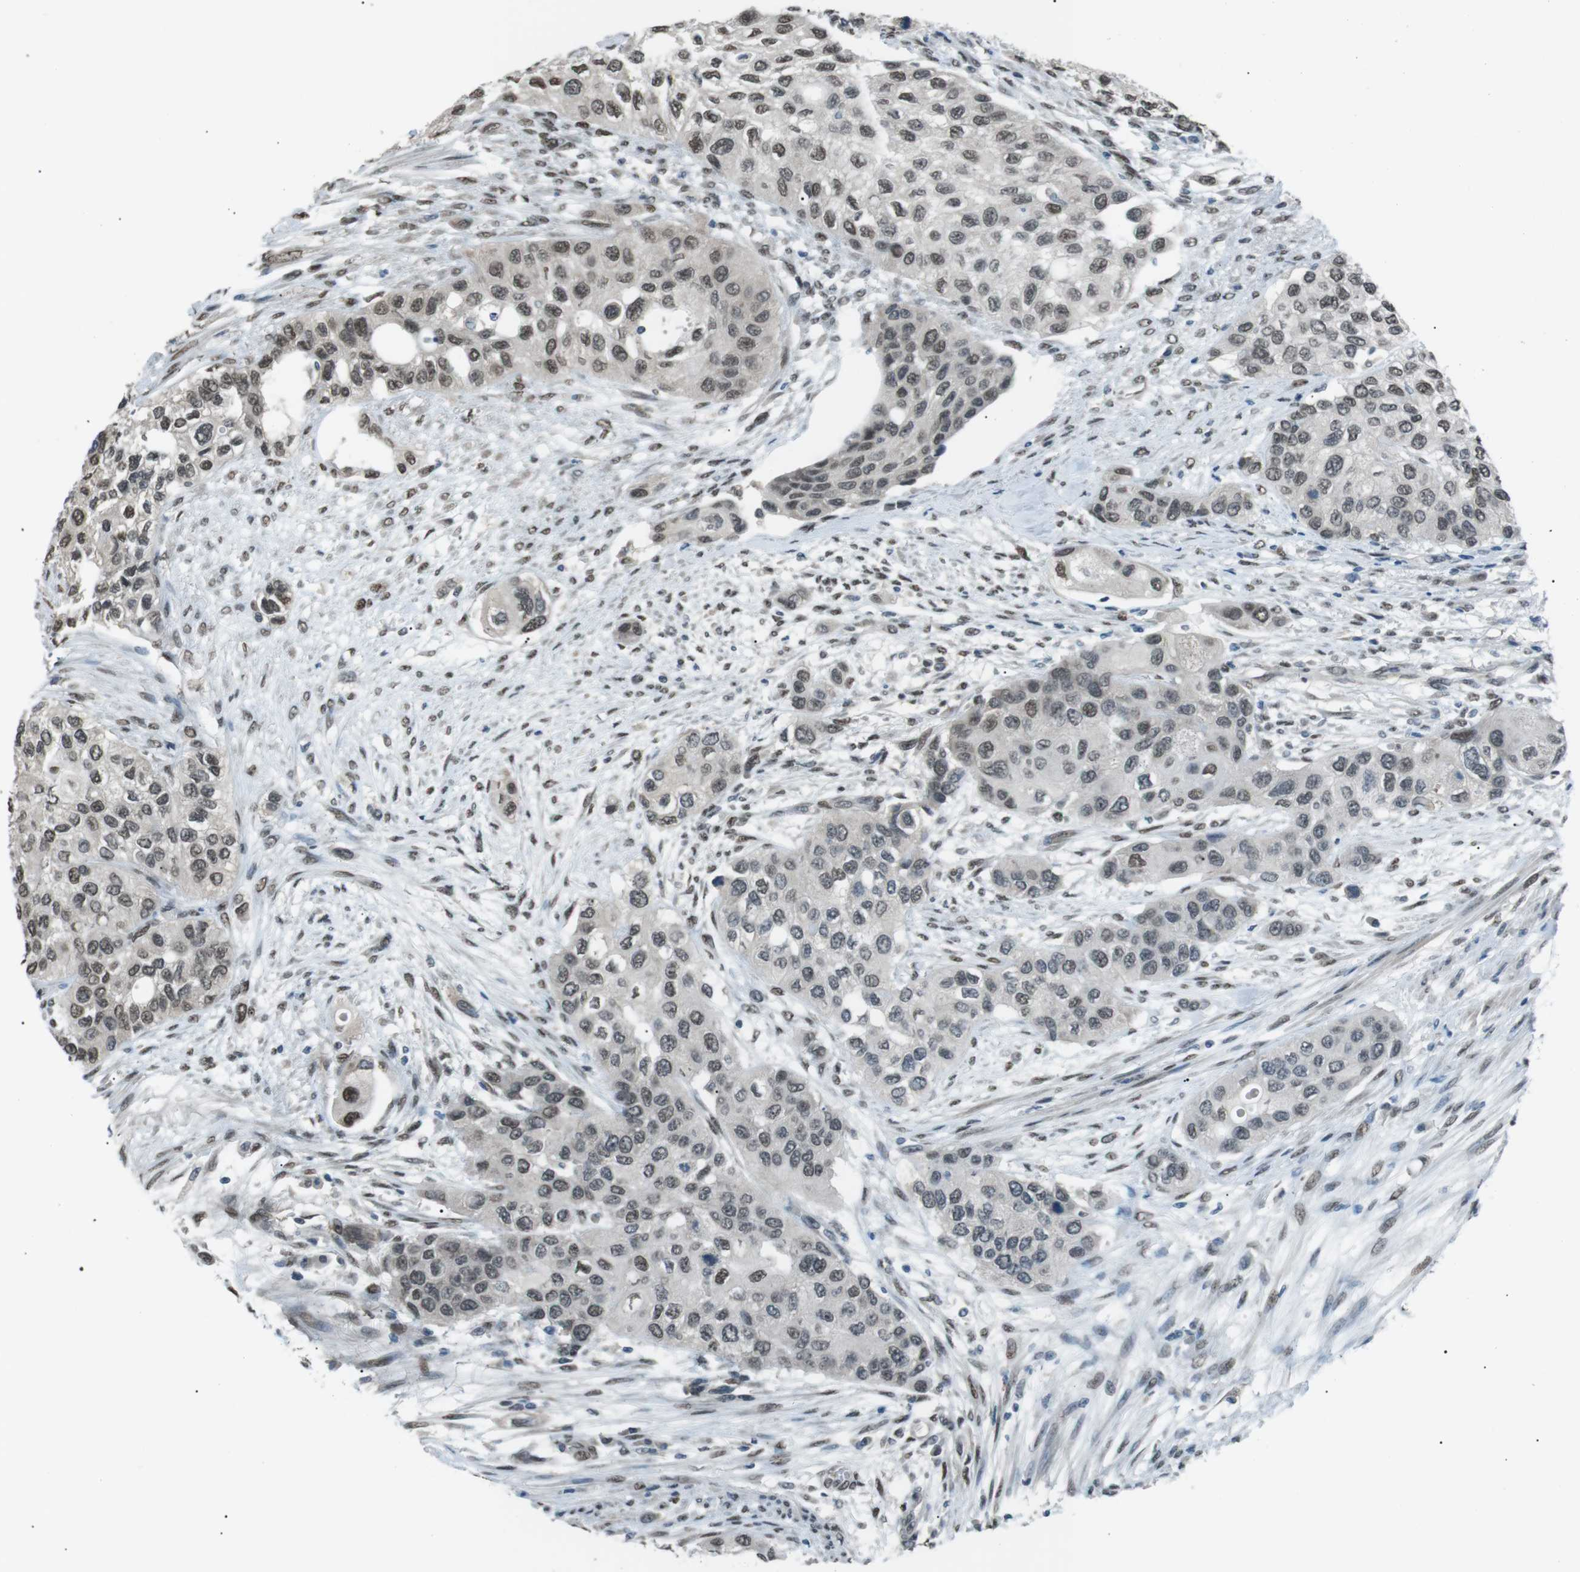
{"staining": {"intensity": "weak", "quantity": "25%-75%", "location": "nuclear"}, "tissue": "urothelial cancer", "cell_type": "Tumor cells", "image_type": "cancer", "snomed": [{"axis": "morphology", "description": "Urothelial carcinoma, High grade"}, {"axis": "topography", "description": "Urinary bladder"}], "caption": "Immunohistochemistry photomicrograph of urothelial cancer stained for a protein (brown), which demonstrates low levels of weak nuclear positivity in approximately 25%-75% of tumor cells.", "gene": "SRPK2", "patient": {"sex": "female", "age": 56}}